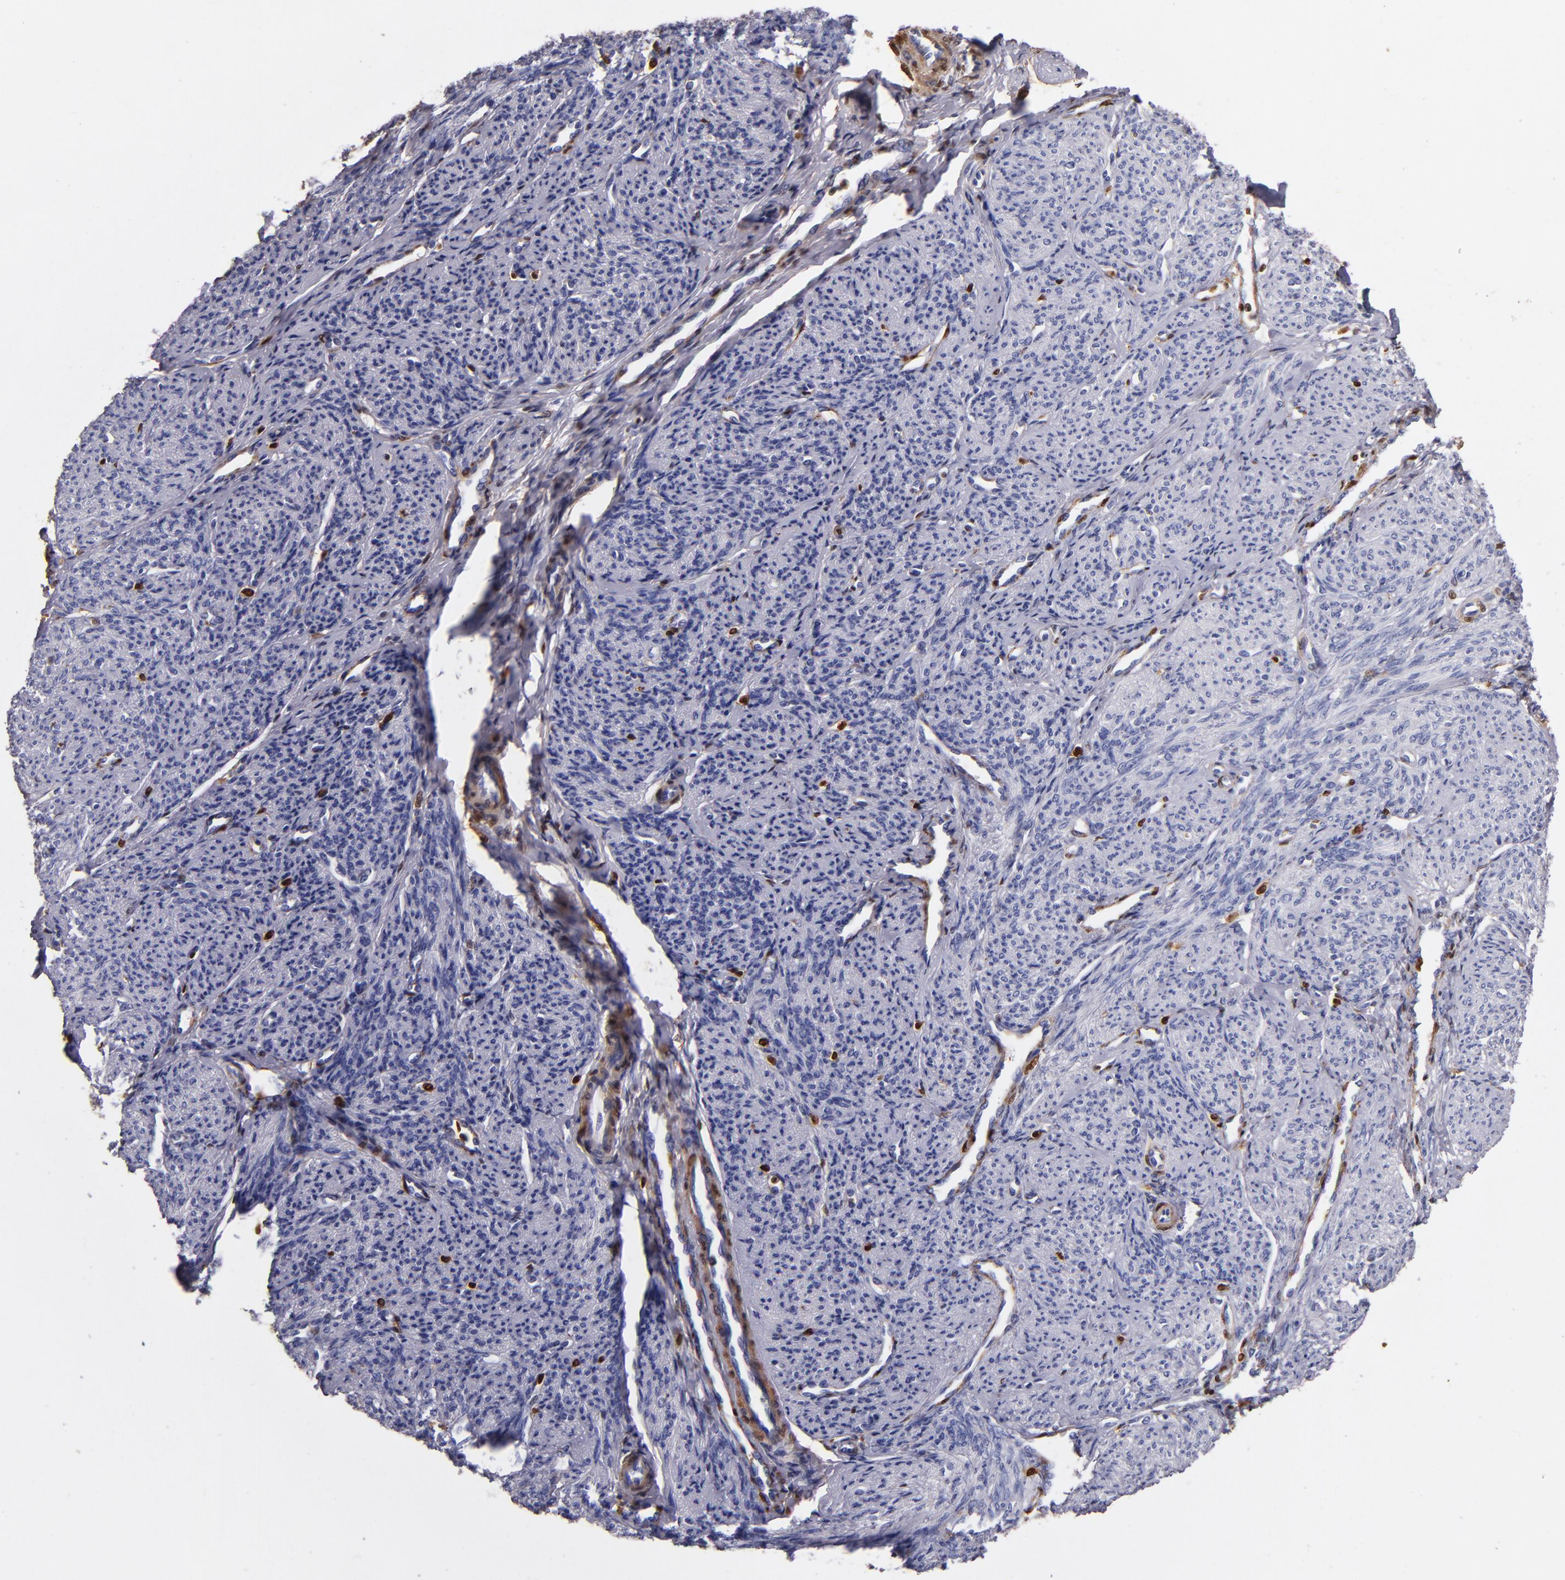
{"staining": {"intensity": "negative", "quantity": "none", "location": "none"}, "tissue": "smooth muscle", "cell_type": "Smooth muscle cells", "image_type": "normal", "snomed": [{"axis": "morphology", "description": "Normal tissue, NOS"}, {"axis": "topography", "description": "Cervix"}, {"axis": "topography", "description": "Endometrium"}], "caption": "The immunohistochemistry micrograph has no significant positivity in smooth muscle cells of smooth muscle.", "gene": "S100A4", "patient": {"sex": "female", "age": 65}}